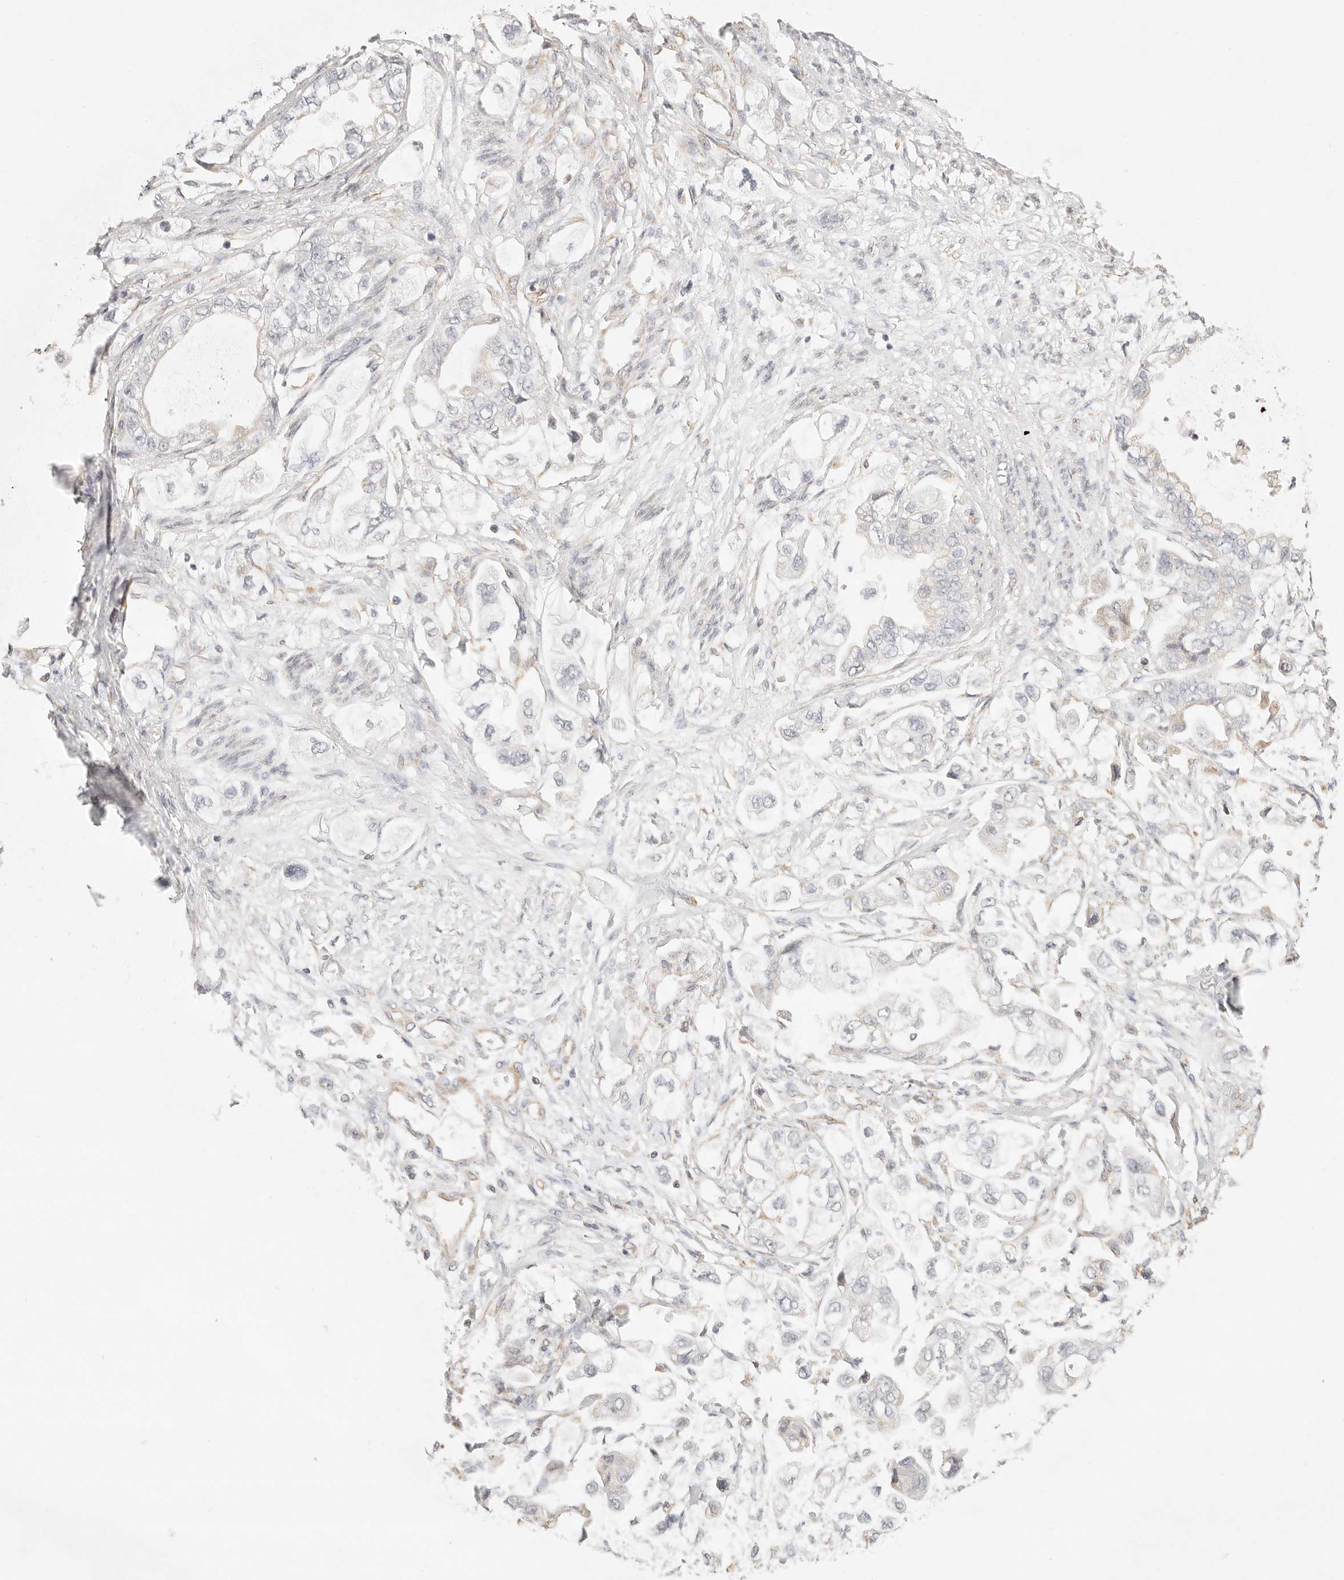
{"staining": {"intensity": "negative", "quantity": "none", "location": "none"}, "tissue": "stomach cancer", "cell_type": "Tumor cells", "image_type": "cancer", "snomed": [{"axis": "morphology", "description": "Adenocarcinoma, NOS"}, {"axis": "topography", "description": "Stomach"}], "caption": "The photomicrograph reveals no staining of tumor cells in stomach cancer (adenocarcinoma).", "gene": "ZC3H11A", "patient": {"sex": "male", "age": 62}}